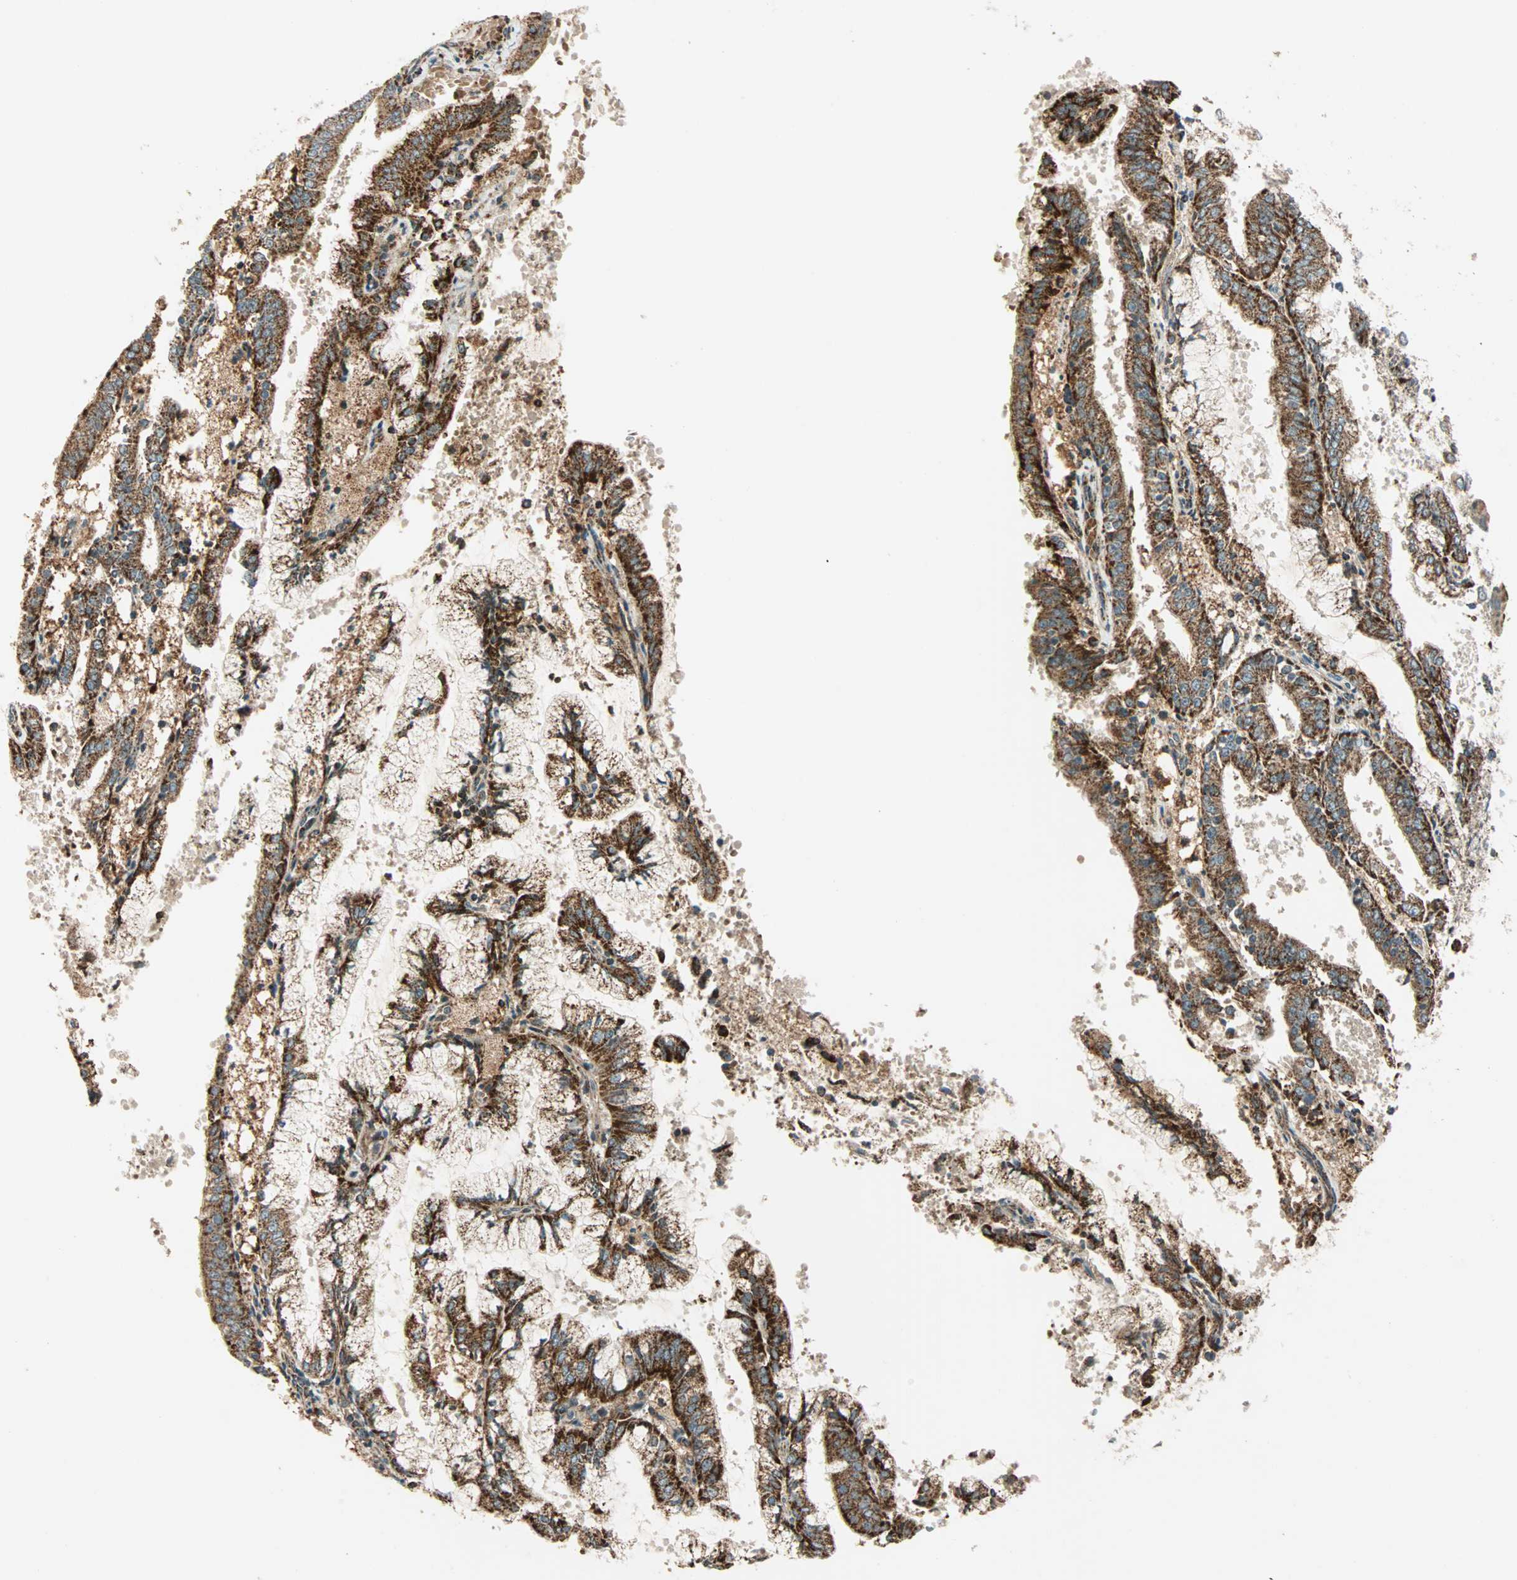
{"staining": {"intensity": "moderate", "quantity": "25%-75%", "location": "cytoplasmic/membranous"}, "tissue": "endometrial cancer", "cell_type": "Tumor cells", "image_type": "cancer", "snomed": [{"axis": "morphology", "description": "Adenocarcinoma, NOS"}, {"axis": "topography", "description": "Endometrium"}], "caption": "A histopathology image showing moderate cytoplasmic/membranous staining in approximately 25%-75% of tumor cells in endometrial adenocarcinoma, as visualized by brown immunohistochemical staining.", "gene": "SPRY4", "patient": {"sex": "female", "age": 63}}